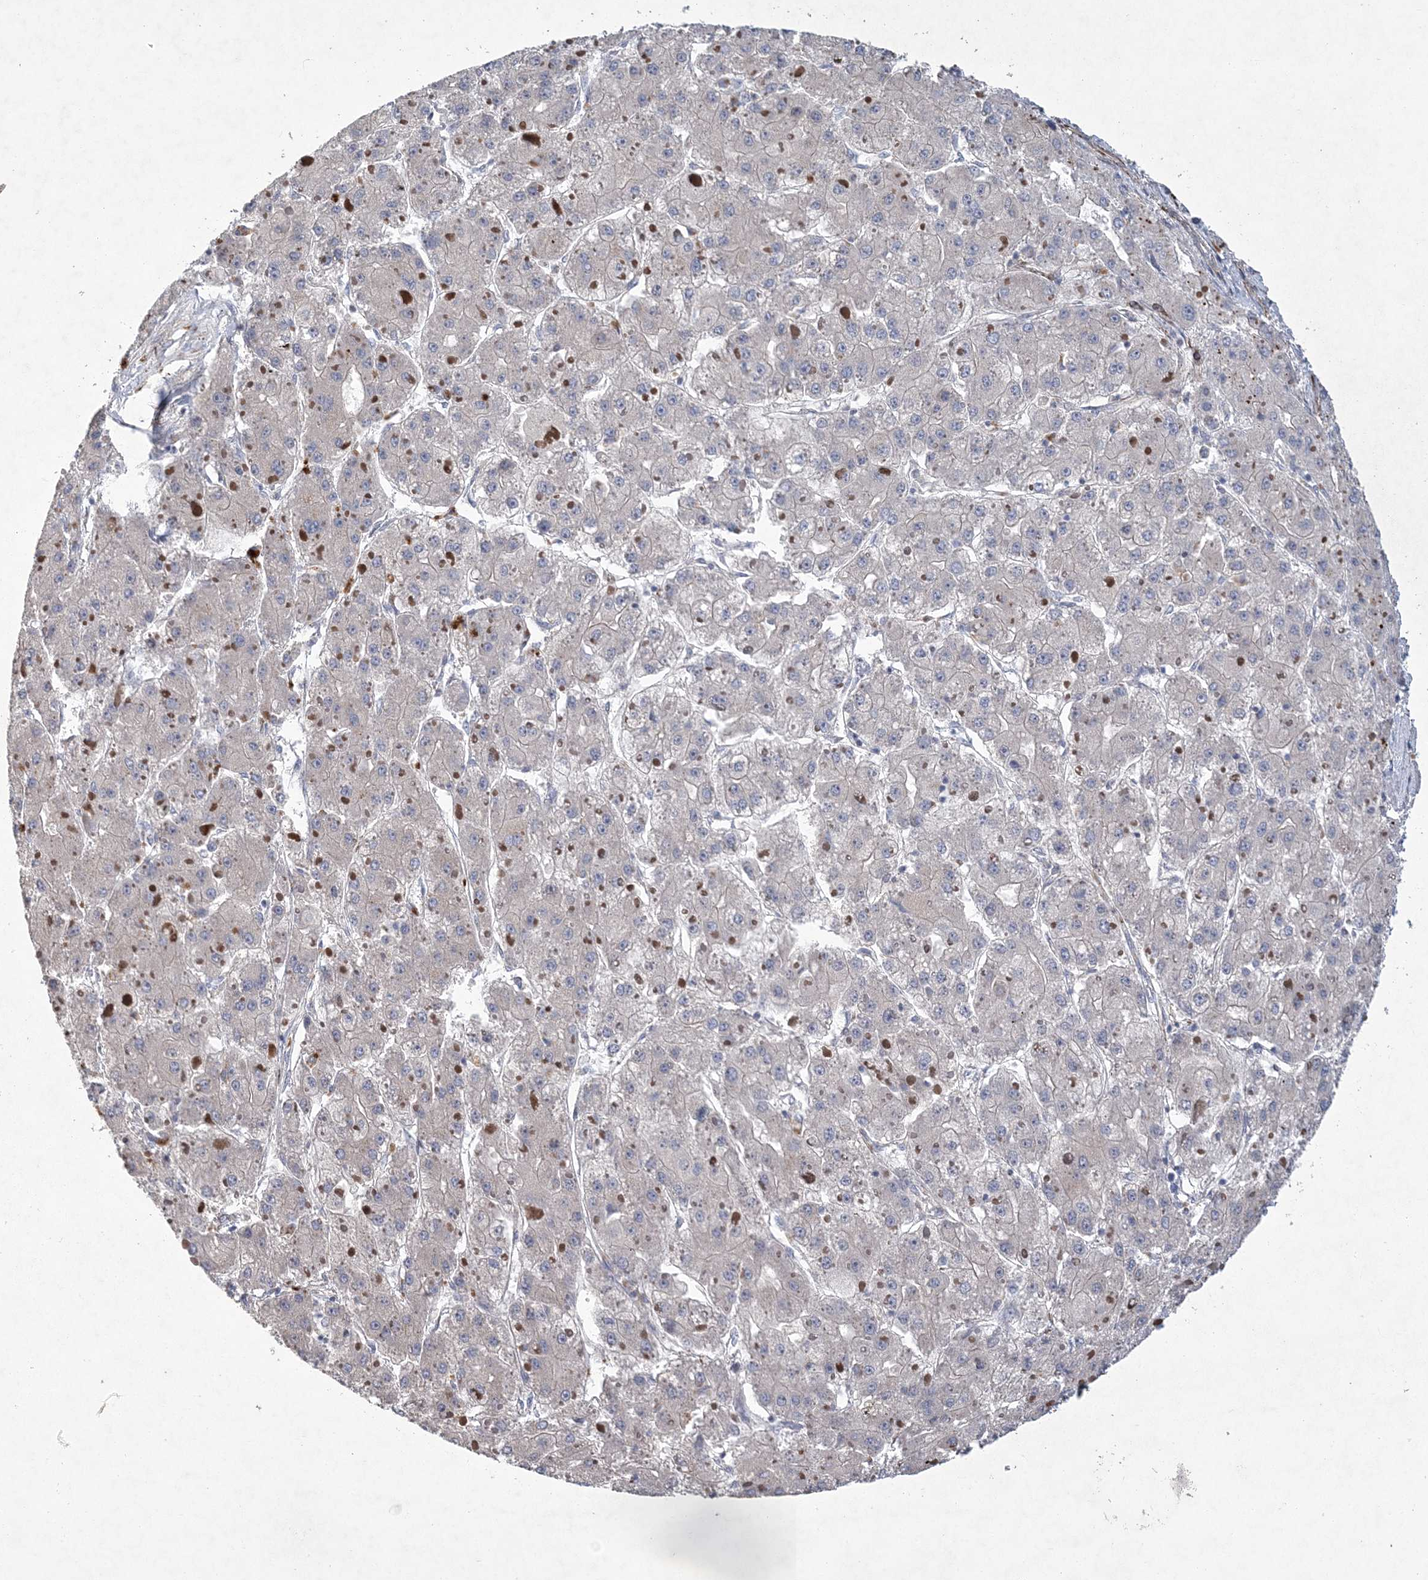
{"staining": {"intensity": "negative", "quantity": "none", "location": "none"}, "tissue": "liver cancer", "cell_type": "Tumor cells", "image_type": "cancer", "snomed": [{"axis": "morphology", "description": "Carcinoma, Hepatocellular, NOS"}, {"axis": "topography", "description": "Liver"}], "caption": "Liver cancer stained for a protein using IHC demonstrates no staining tumor cells.", "gene": "ARSJ", "patient": {"sex": "female", "age": 73}}